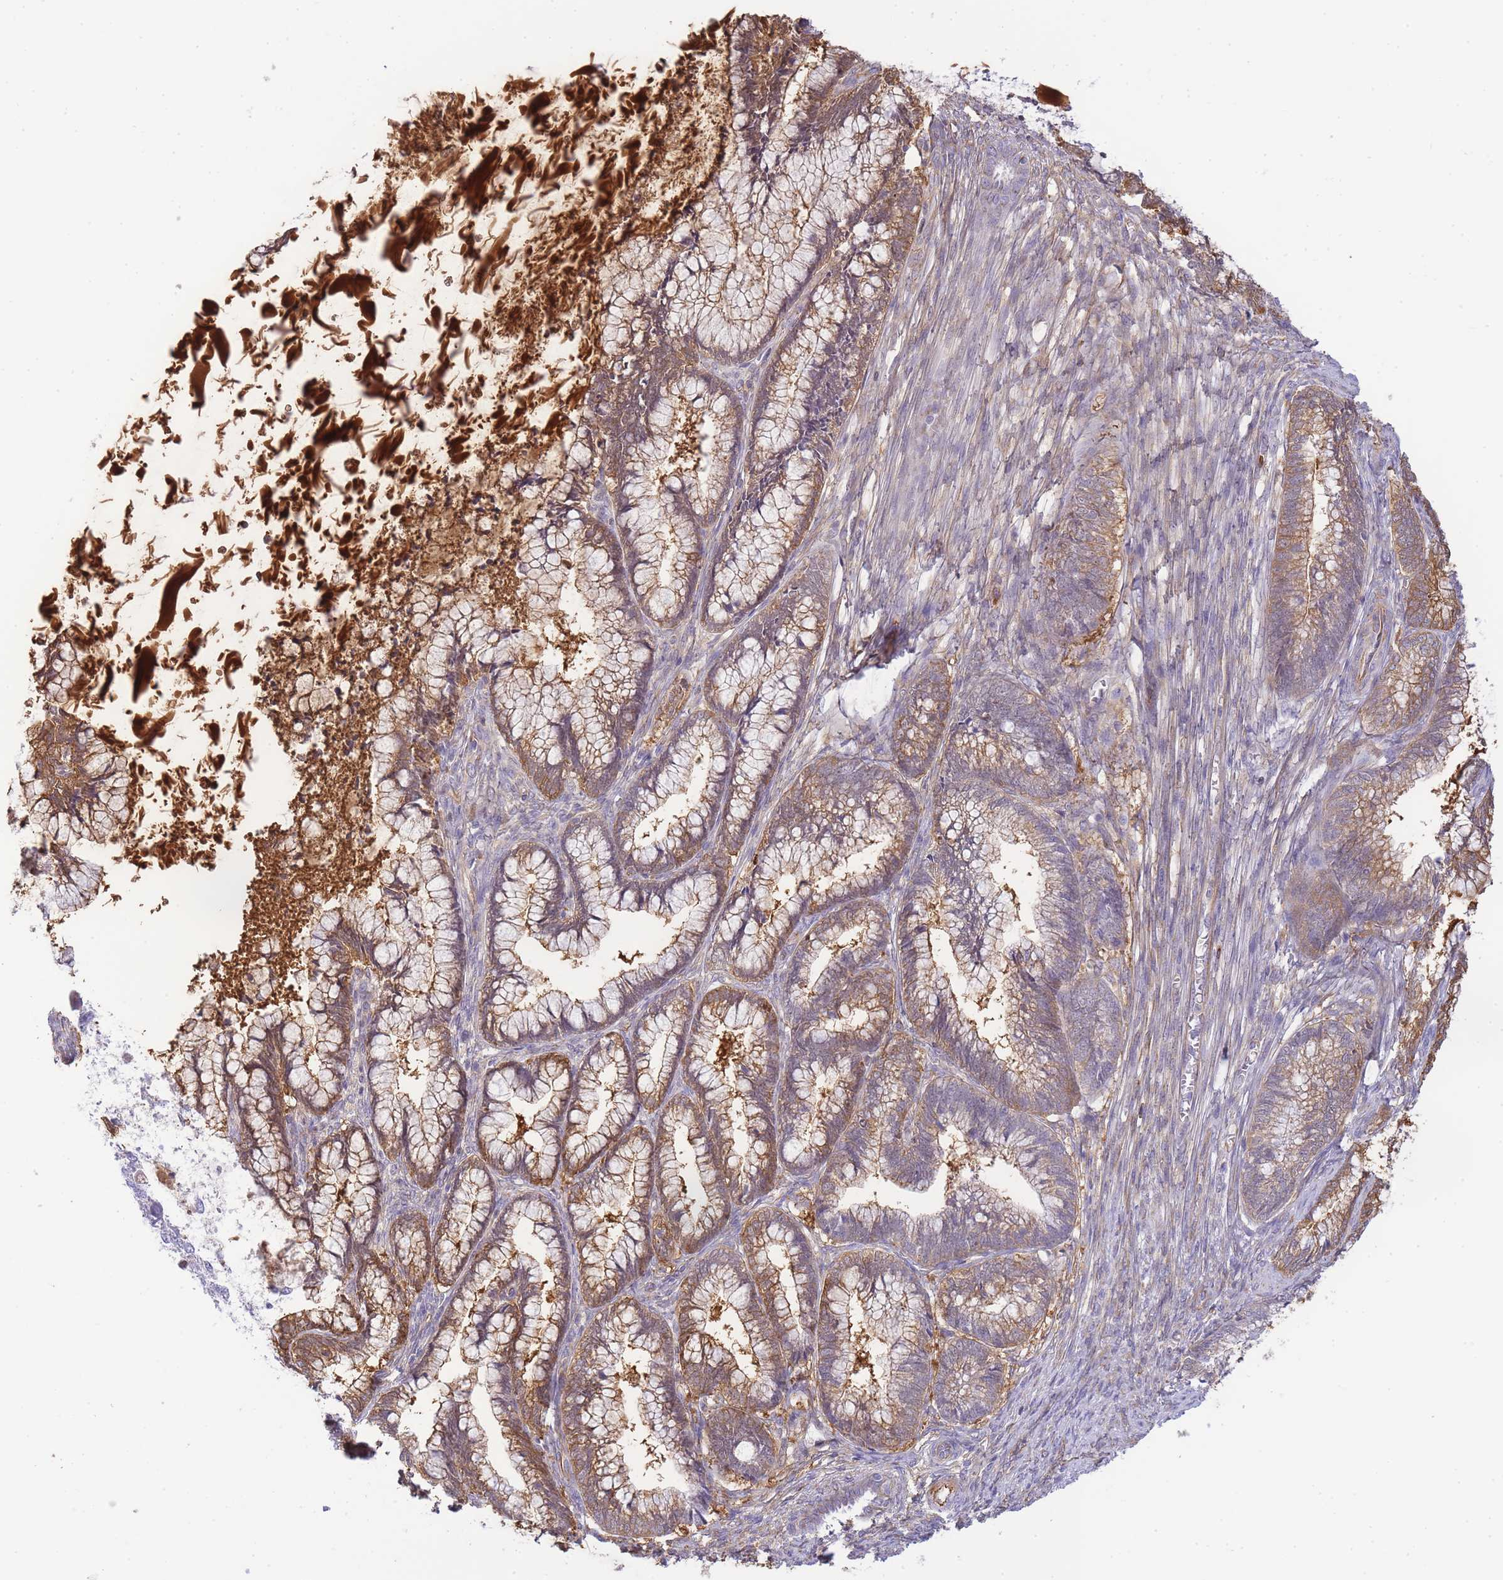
{"staining": {"intensity": "moderate", "quantity": ">75%", "location": "cytoplasmic/membranous"}, "tissue": "cervical cancer", "cell_type": "Tumor cells", "image_type": "cancer", "snomed": [{"axis": "morphology", "description": "Adenocarcinoma, NOS"}, {"axis": "topography", "description": "Cervix"}], "caption": "Protein expression analysis of cervical cancer (adenocarcinoma) shows moderate cytoplasmic/membranous staining in about >75% of tumor cells.", "gene": "ECPAS", "patient": {"sex": "female", "age": 44}}